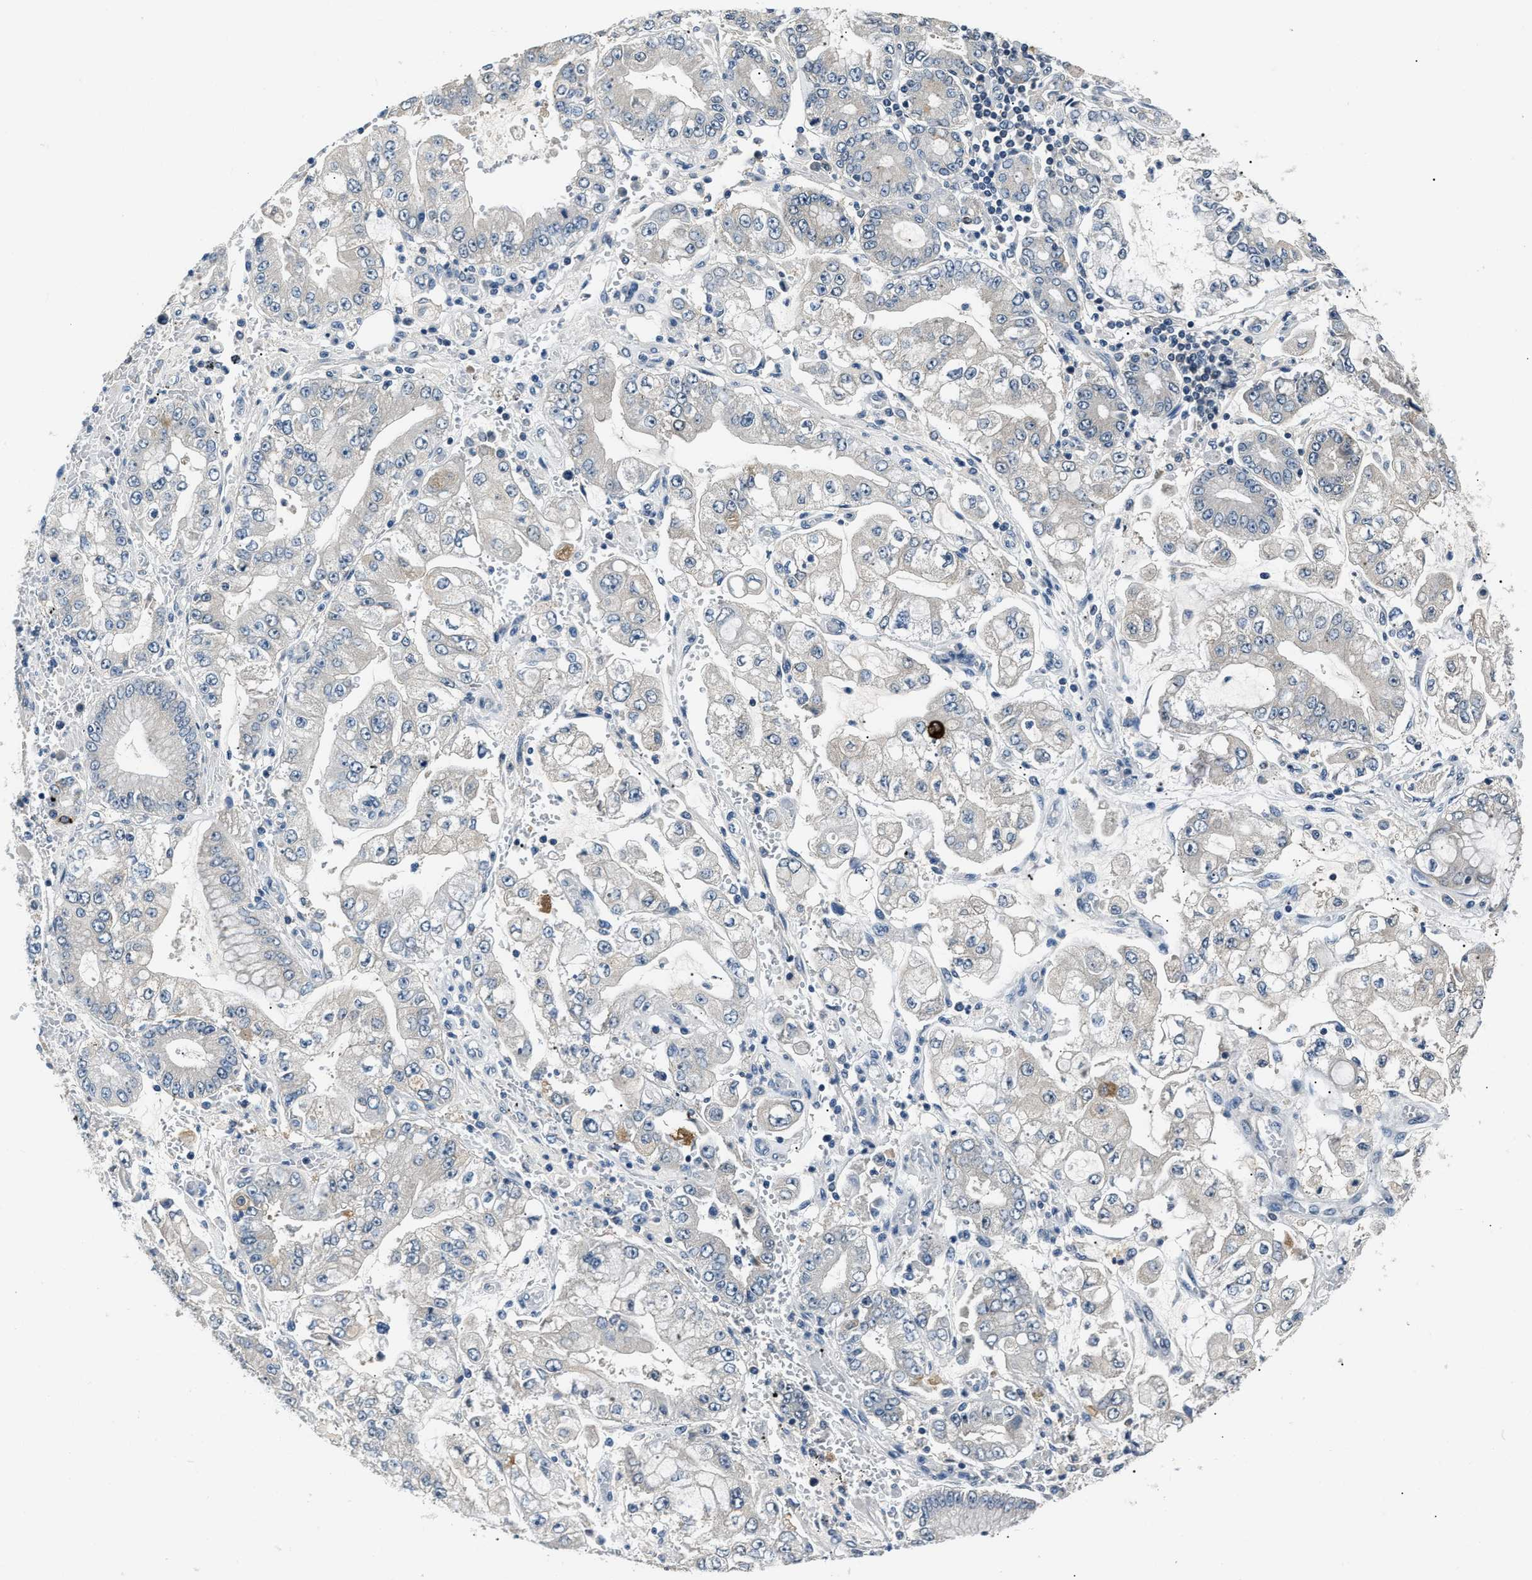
{"staining": {"intensity": "negative", "quantity": "none", "location": "none"}, "tissue": "stomach cancer", "cell_type": "Tumor cells", "image_type": "cancer", "snomed": [{"axis": "morphology", "description": "Adenocarcinoma, NOS"}, {"axis": "topography", "description": "Stomach"}], "caption": "Immunohistochemical staining of human adenocarcinoma (stomach) shows no significant expression in tumor cells.", "gene": "INHA", "patient": {"sex": "male", "age": 76}}